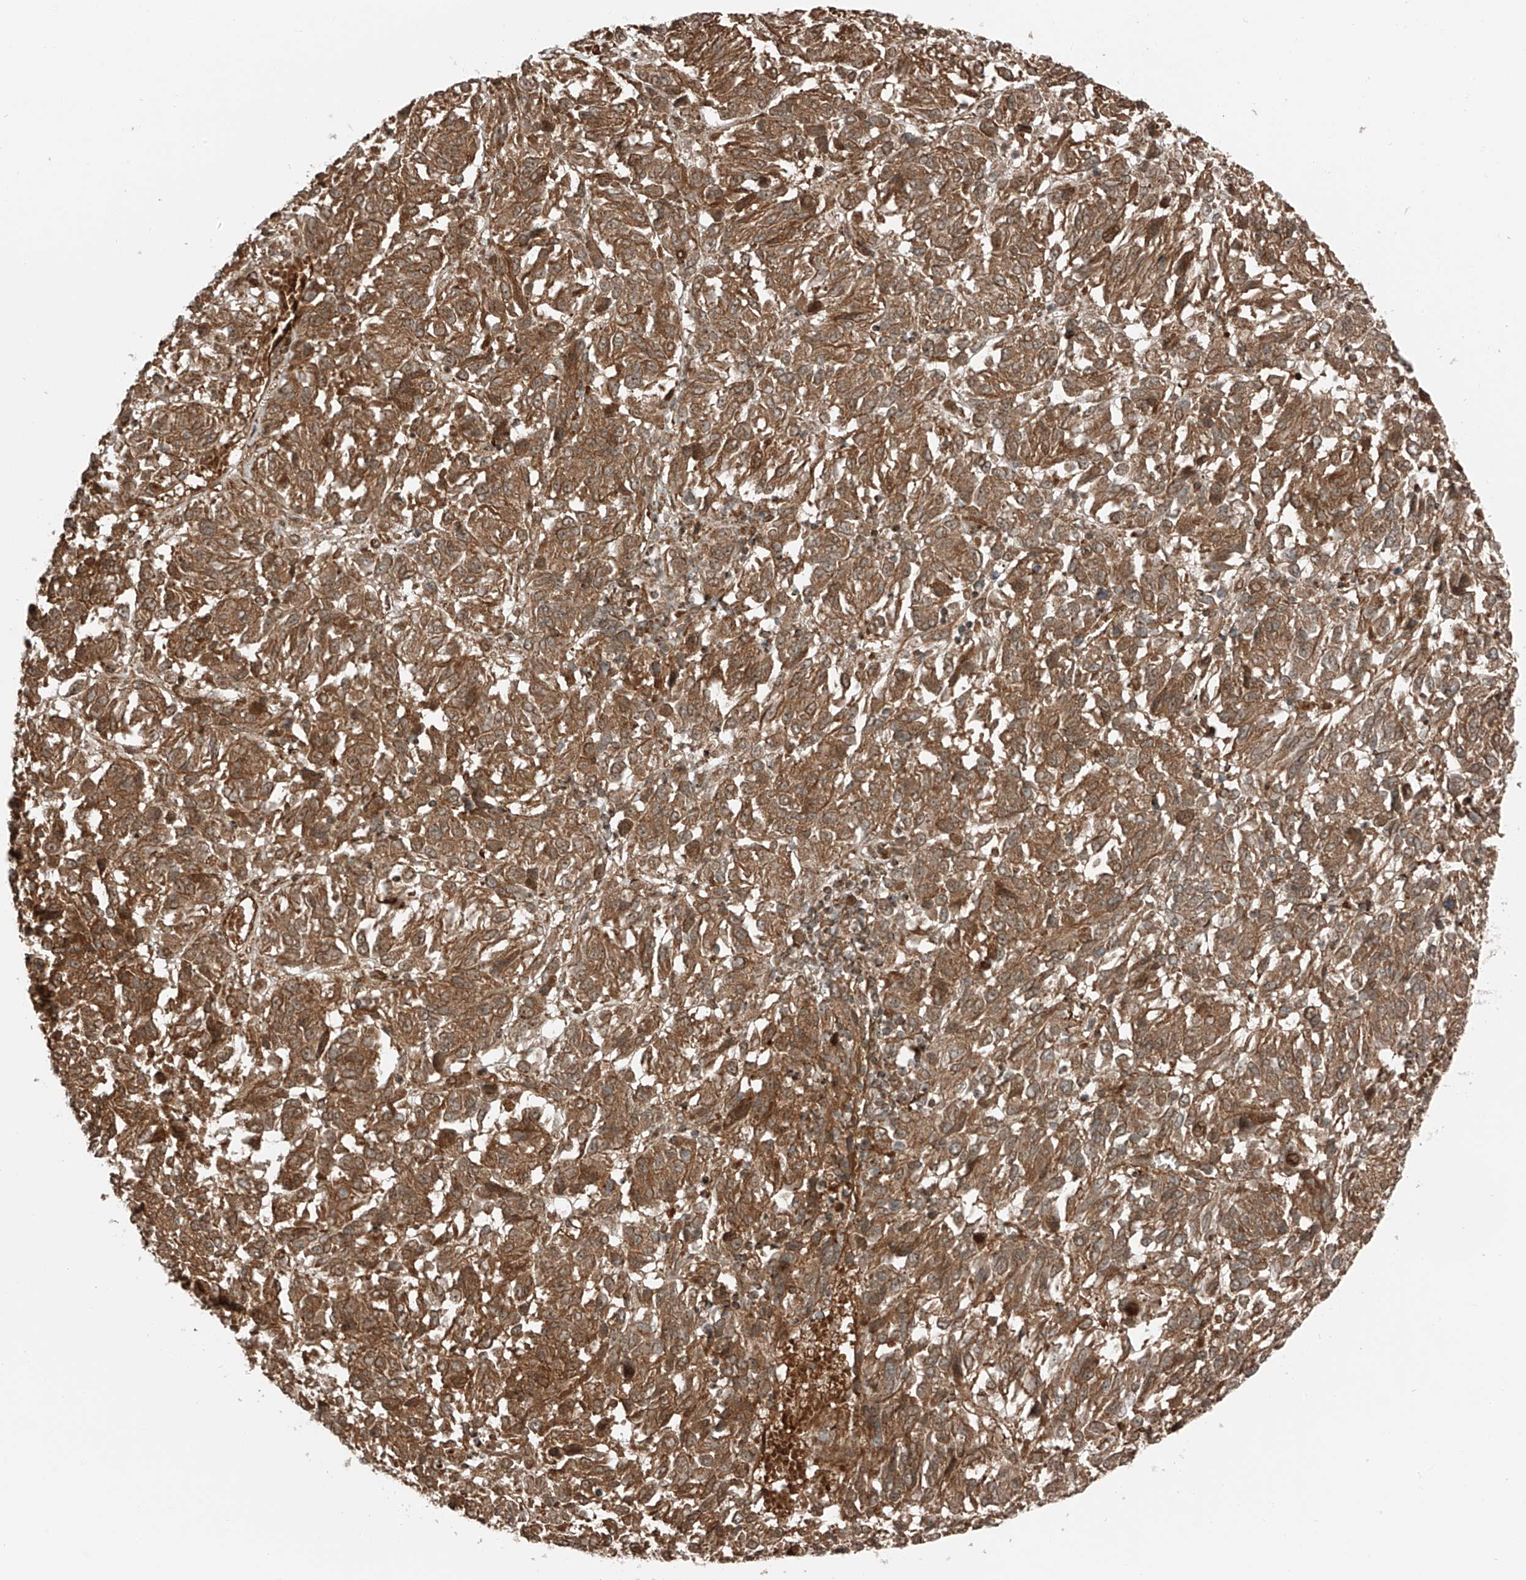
{"staining": {"intensity": "strong", "quantity": ">75%", "location": "cytoplasmic/membranous"}, "tissue": "melanoma", "cell_type": "Tumor cells", "image_type": "cancer", "snomed": [{"axis": "morphology", "description": "Malignant melanoma, Metastatic site"}, {"axis": "topography", "description": "Lung"}], "caption": "Human melanoma stained with a brown dye shows strong cytoplasmic/membranous positive staining in approximately >75% of tumor cells.", "gene": "USP48", "patient": {"sex": "male", "age": 64}}